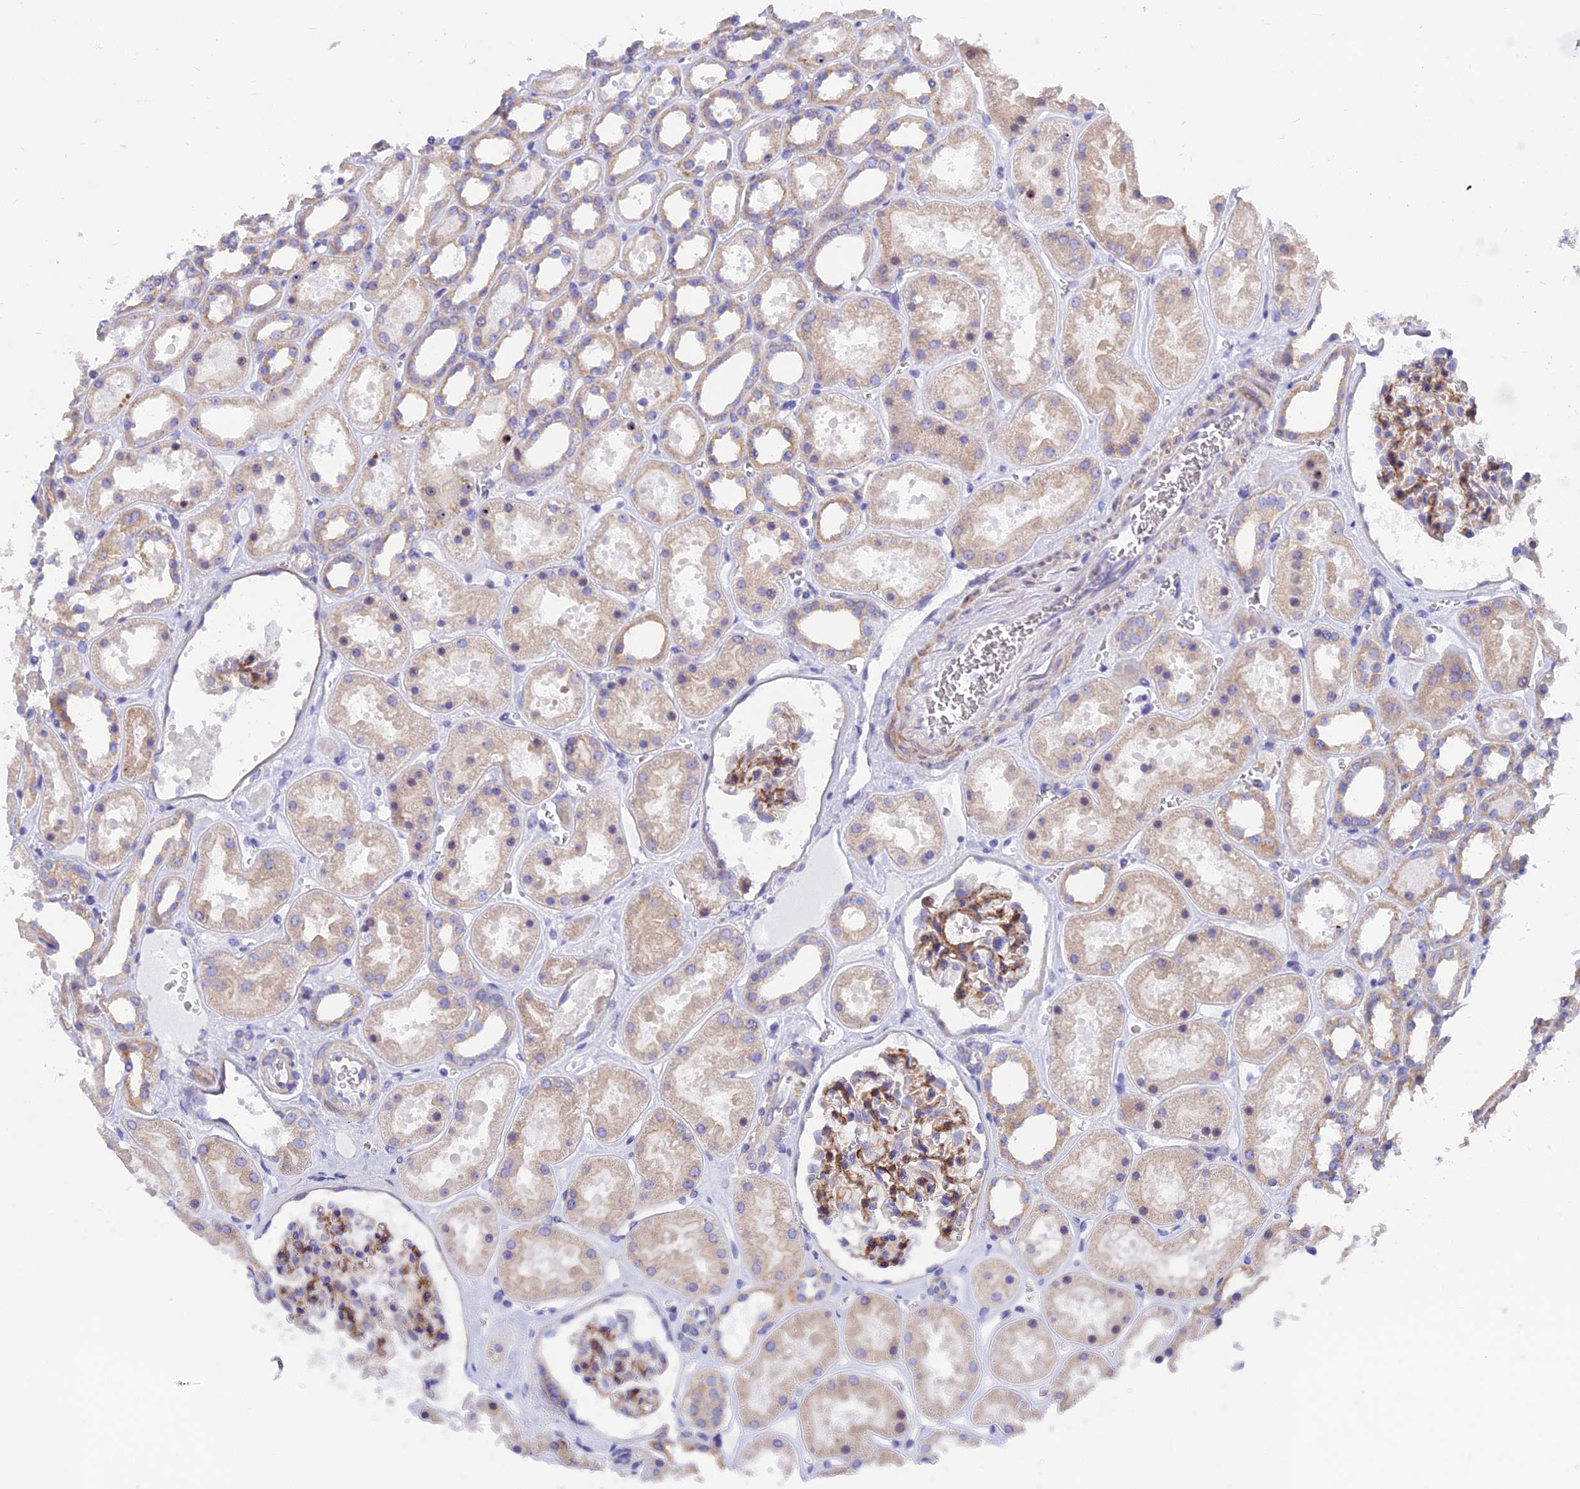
{"staining": {"intensity": "moderate", "quantity": "<25%", "location": "cytoplasmic/membranous"}, "tissue": "kidney", "cell_type": "Cells in glomeruli", "image_type": "normal", "snomed": [{"axis": "morphology", "description": "Normal tissue, NOS"}, {"axis": "topography", "description": "Kidney"}], "caption": "Immunohistochemistry (IHC) histopathology image of normal human kidney stained for a protein (brown), which shows low levels of moderate cytoplasmic/membranous expression in about <25% of cells in glomeruli.", "gene": "MVB12A", "patient": {"sex": "female", "age": 41}}